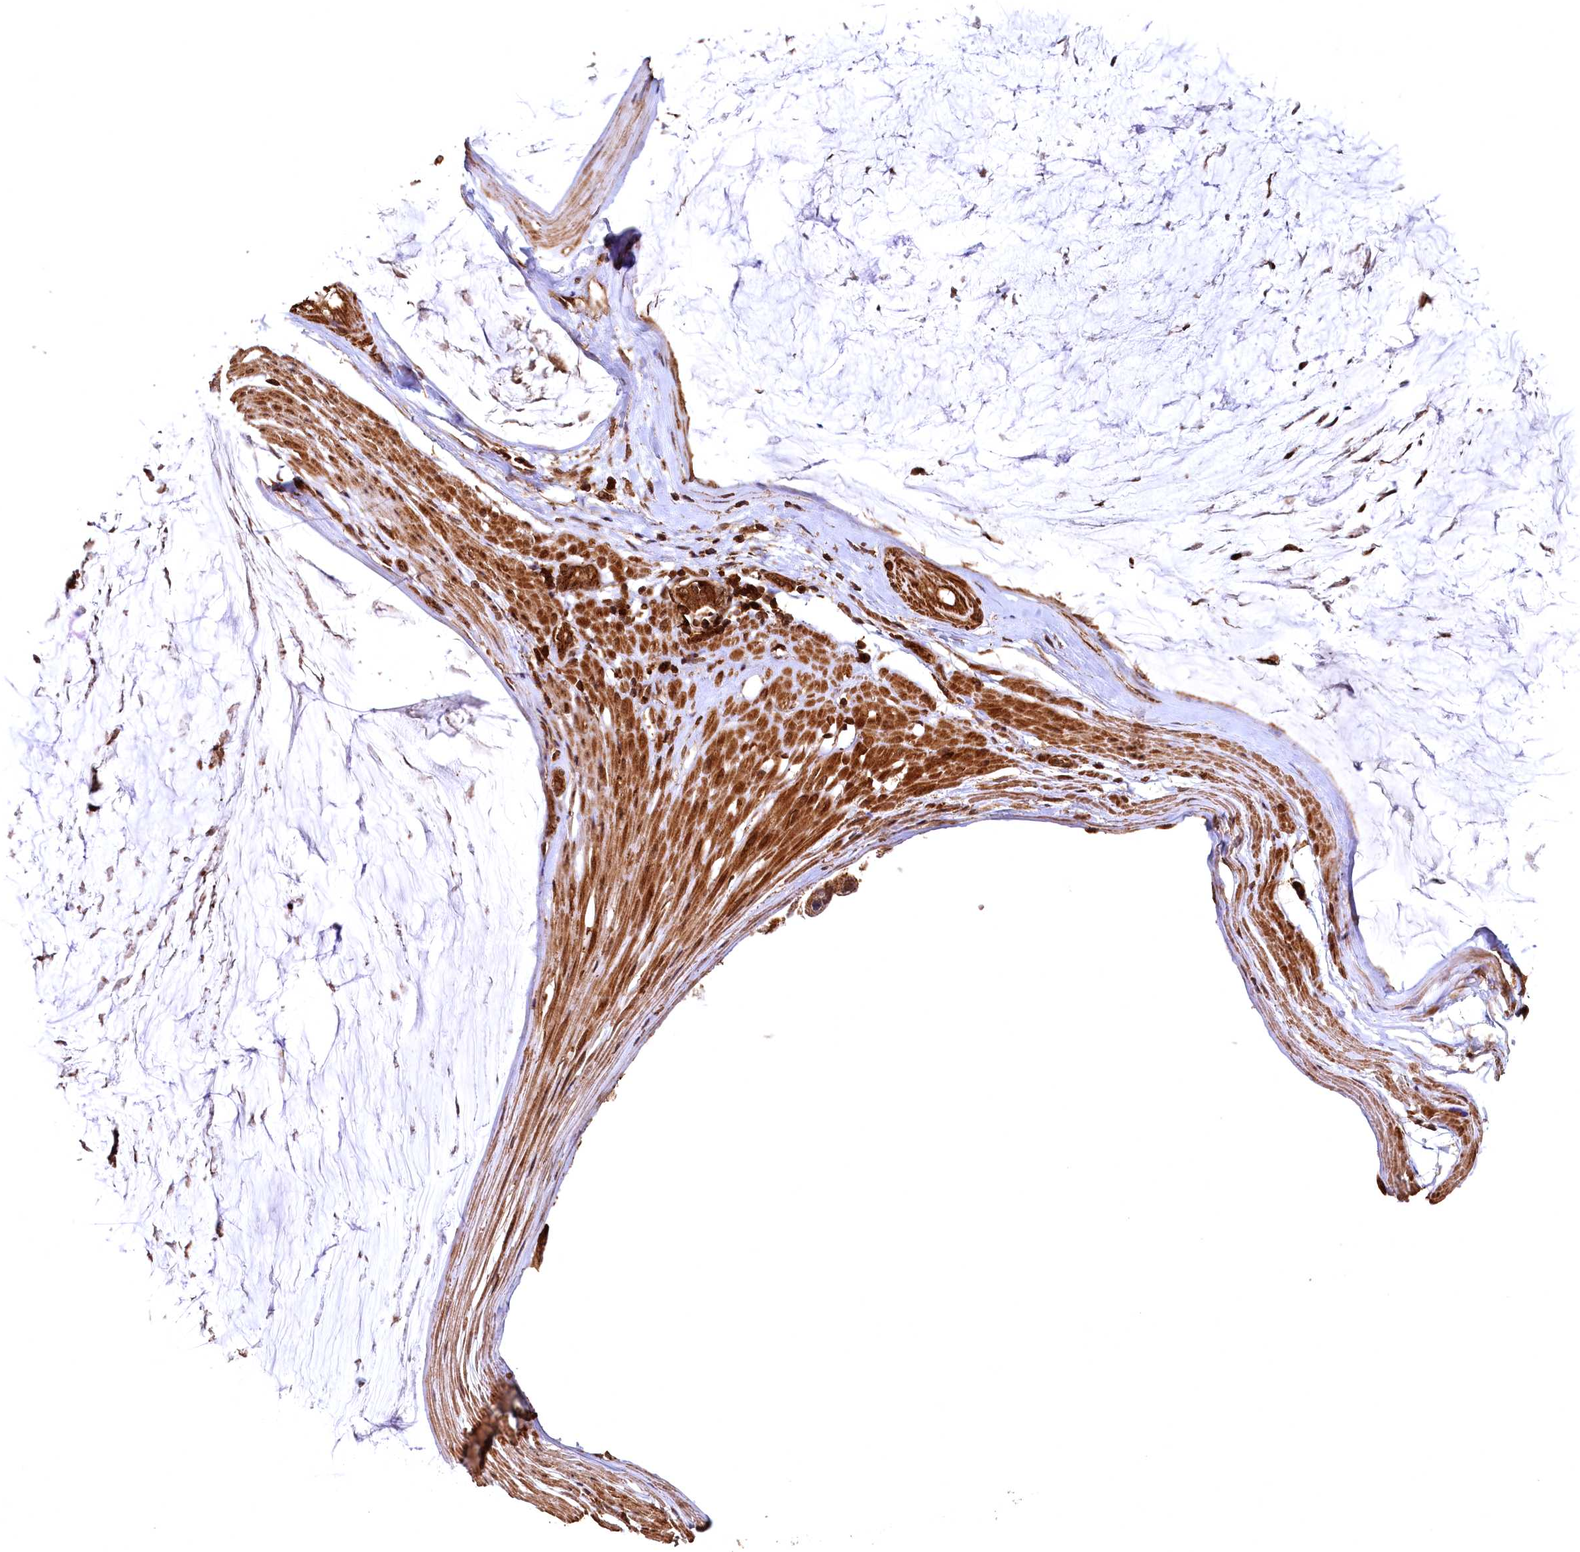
{"staining": {"intensity": "strong", "quantity": ">75%", "location": "cytoplasmic/membranous,nuclear"}, "tissue": "ovarian cancer", "cell_type": "Tumor cells", "image_type": "cancer", "snomed": [{"axis": "morphology", "description": "Cystadenocarcinoma, mucinous, NOS"}, {"axis": "topography", "description": "Ovary"}], "caption": "A micrograph of human mucinous cystadenocarcinoma (ovarian) stained for a protein demonstrates strong cytoplasmic/membranous and nuclear brown staining in tumor cells.", "gene": "STUB1", "patient": {"sex": "female", "age": 39}}